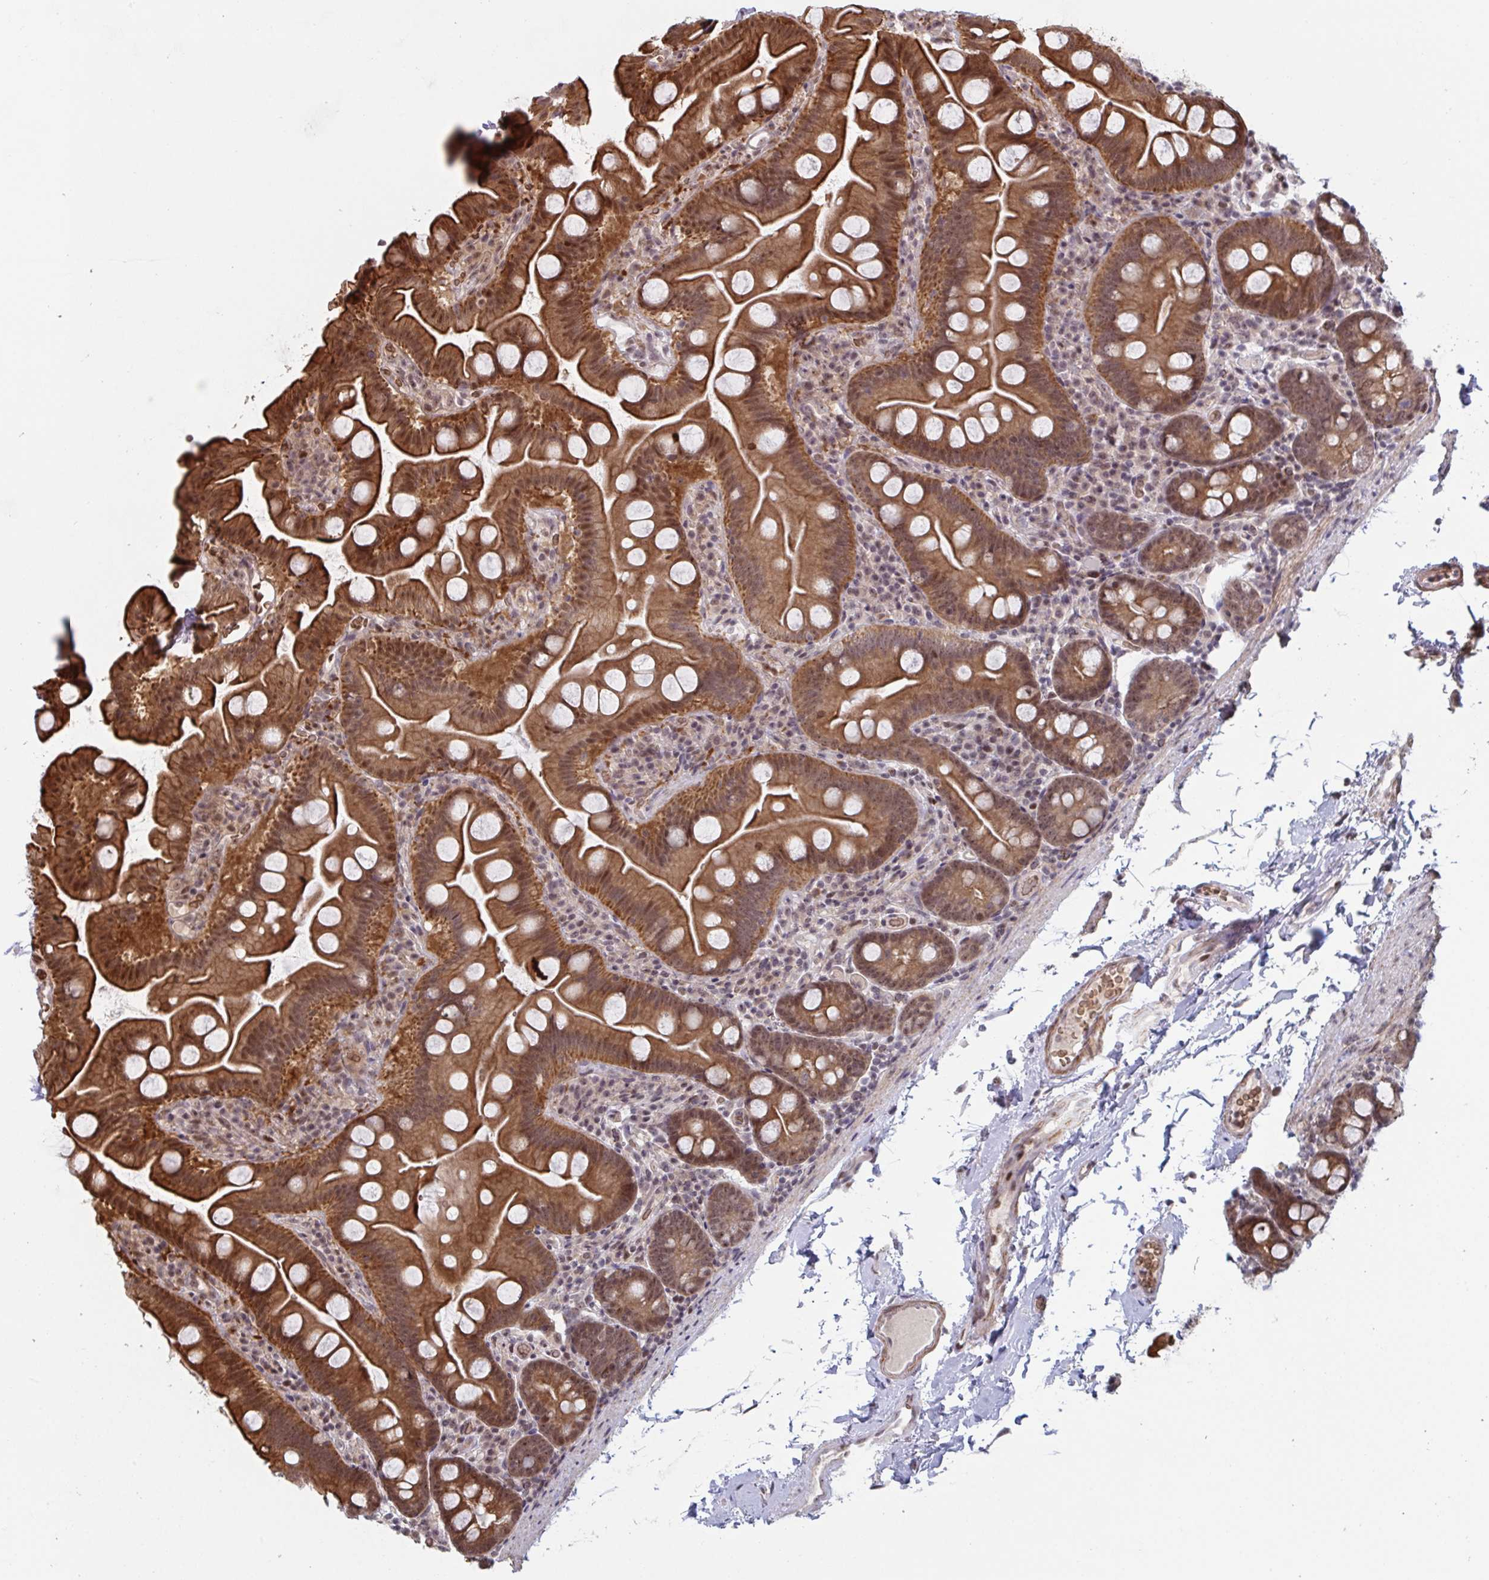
{"staining": {"intensity": "strong", "quantity": ">75%", "location": "cytoplasmic/membranous,nuclear"}, "tissue": "small intestine", "cell_type": "Glandular cells", "image_type": "normal", "snomed": [{"axis": "morphology", "description": "Normal tissue, NOS"}, {"axis": "topography", "description": "Small intestine"}], "caption": "Glandular cells exhibit strong cytoplasmic/membranous,nuclear positivity in about >75% of cells in benign small intestine.", "gene": "NLRP13", "patient": {"sex": "female", "age": 68}}